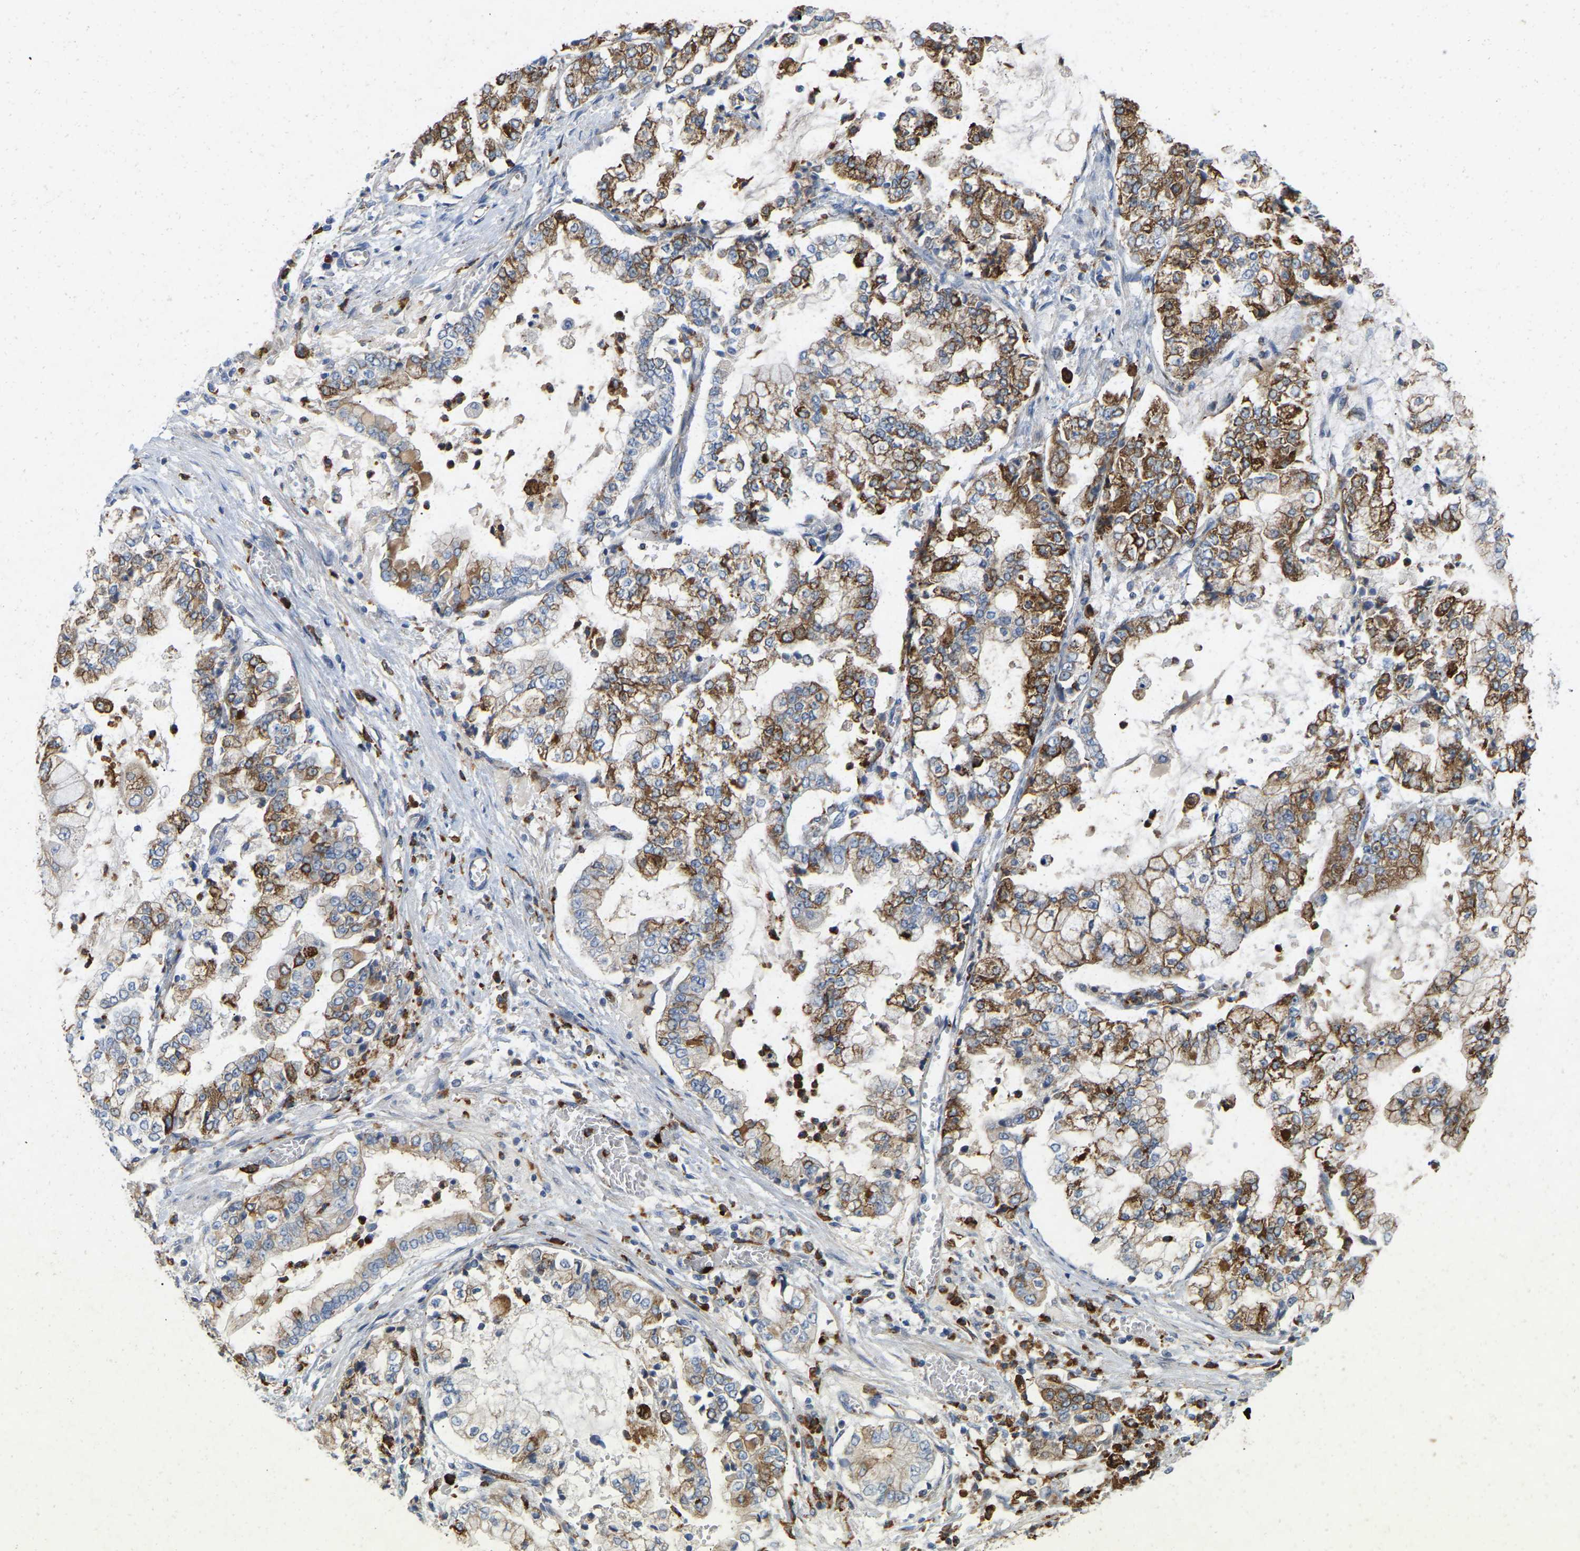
{"staining": {"intensity": "strong", "quantity": "25%-75%", "location": "cytoplasmic/membranous"}, "tissue": "stomach cancer", "cell_type": "Tumor cells", "image_type": "cancer", "snomed": [{"axis": "morphology", "description": "Adenocarcinoma, NOS"}, {"axis": "topography", "description": "Stomach"}], "caption": "Human stomach cancer stained with a protein marker reveals strong staining in tumor cells.", "gene": "RHEB", "patient": {"sex": "male", "age": 76}}